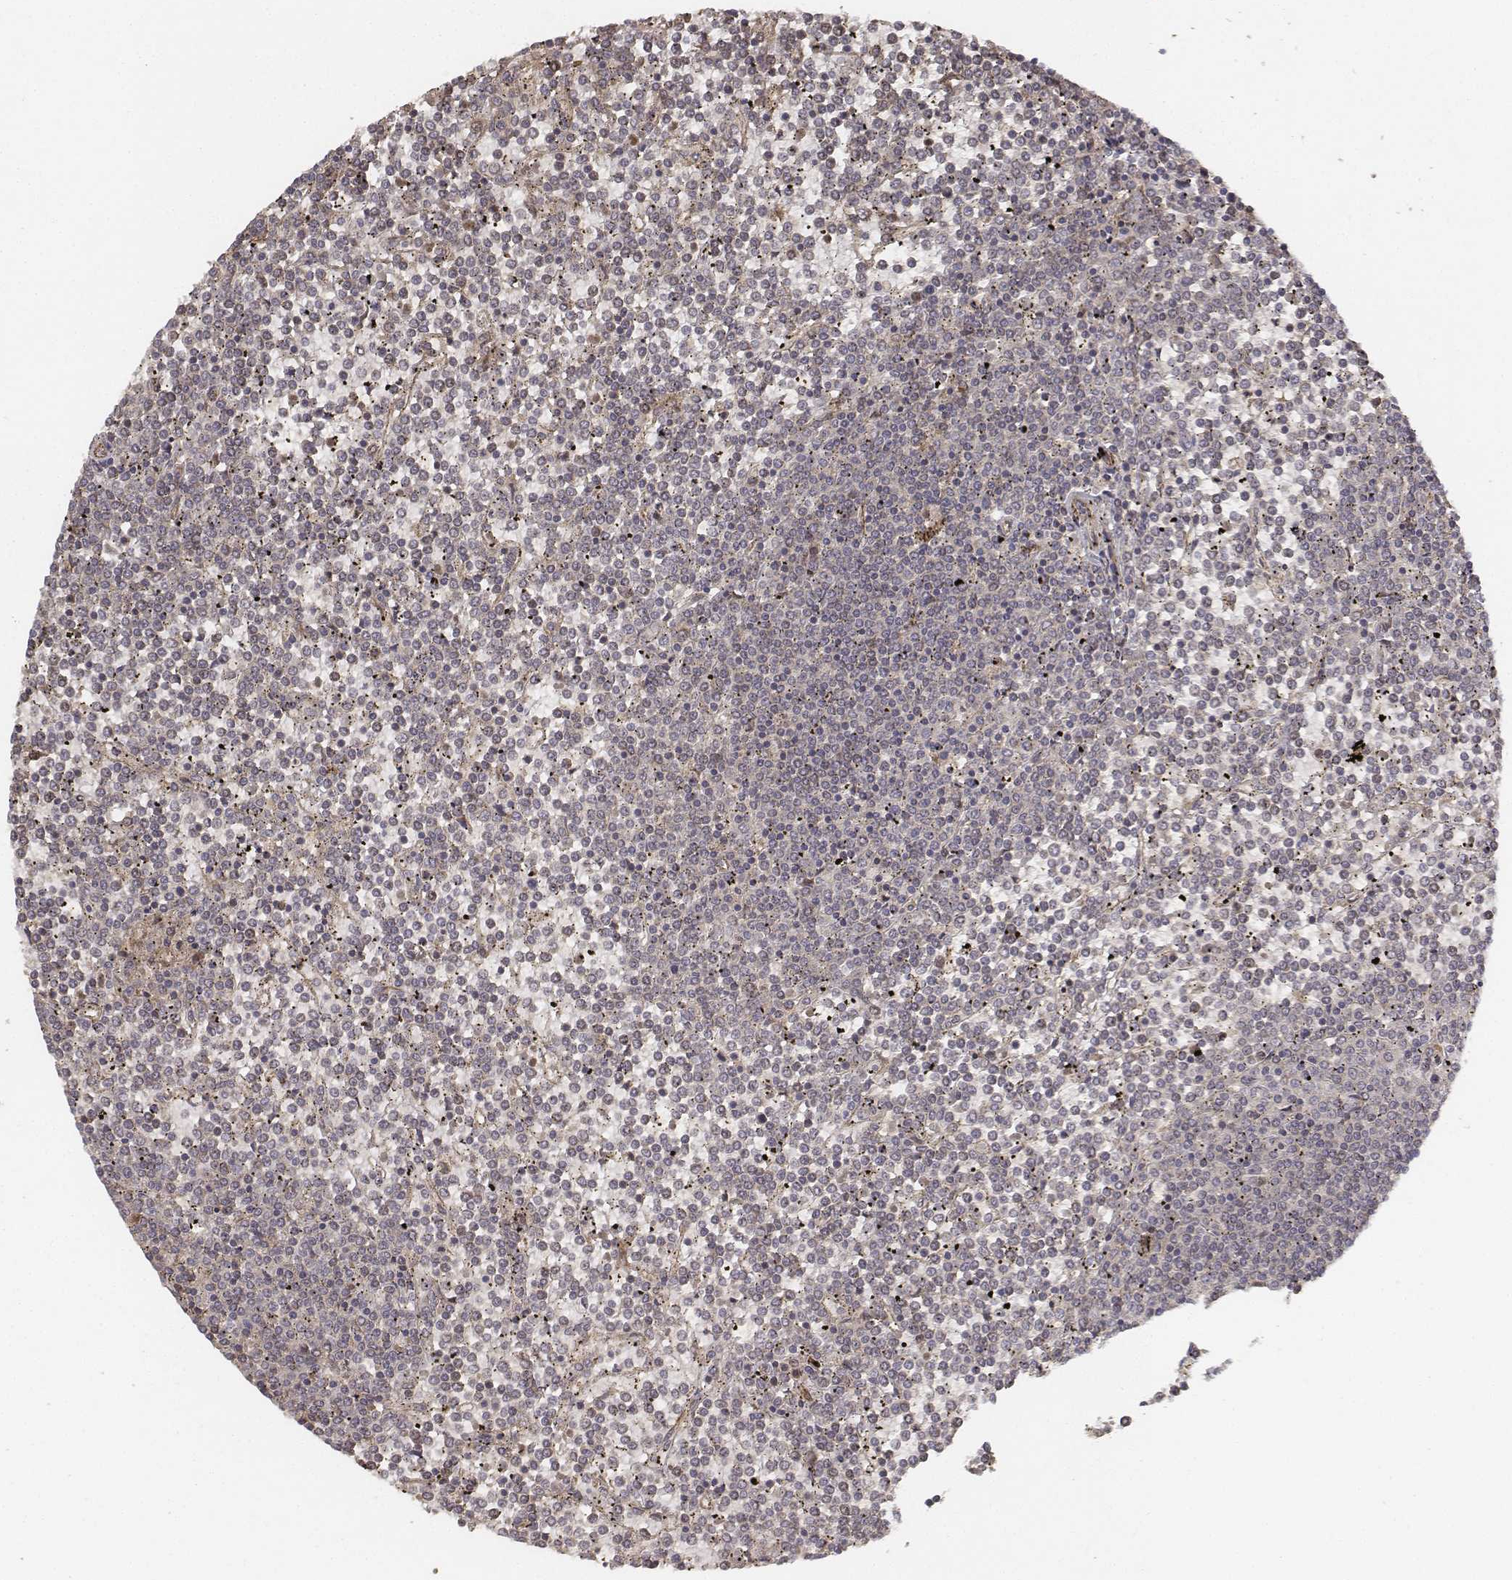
{"staining": {"intensity": "negative", "quantity": "none", "location": "none"}, "tissue": "lymphoma", "cell_type": "Tumor cells", "image_type": "cancer", "snomed": [{"axis": "morphology", "description": "Malignant lymphoma, non-Hodgkin's type, Low grade"}, {"axis": "topography", "description": "Spleen"}], "caption": "Tumor cells show no significant protein staining in lymphoma. The staining is performed using DAB (3,3'-diaminobenzidine) brown chromogen with nuclei counter-stained in using hematoxylin.", "gene": "FBXO21", "patient": {"sex": "female", "age": 19}}